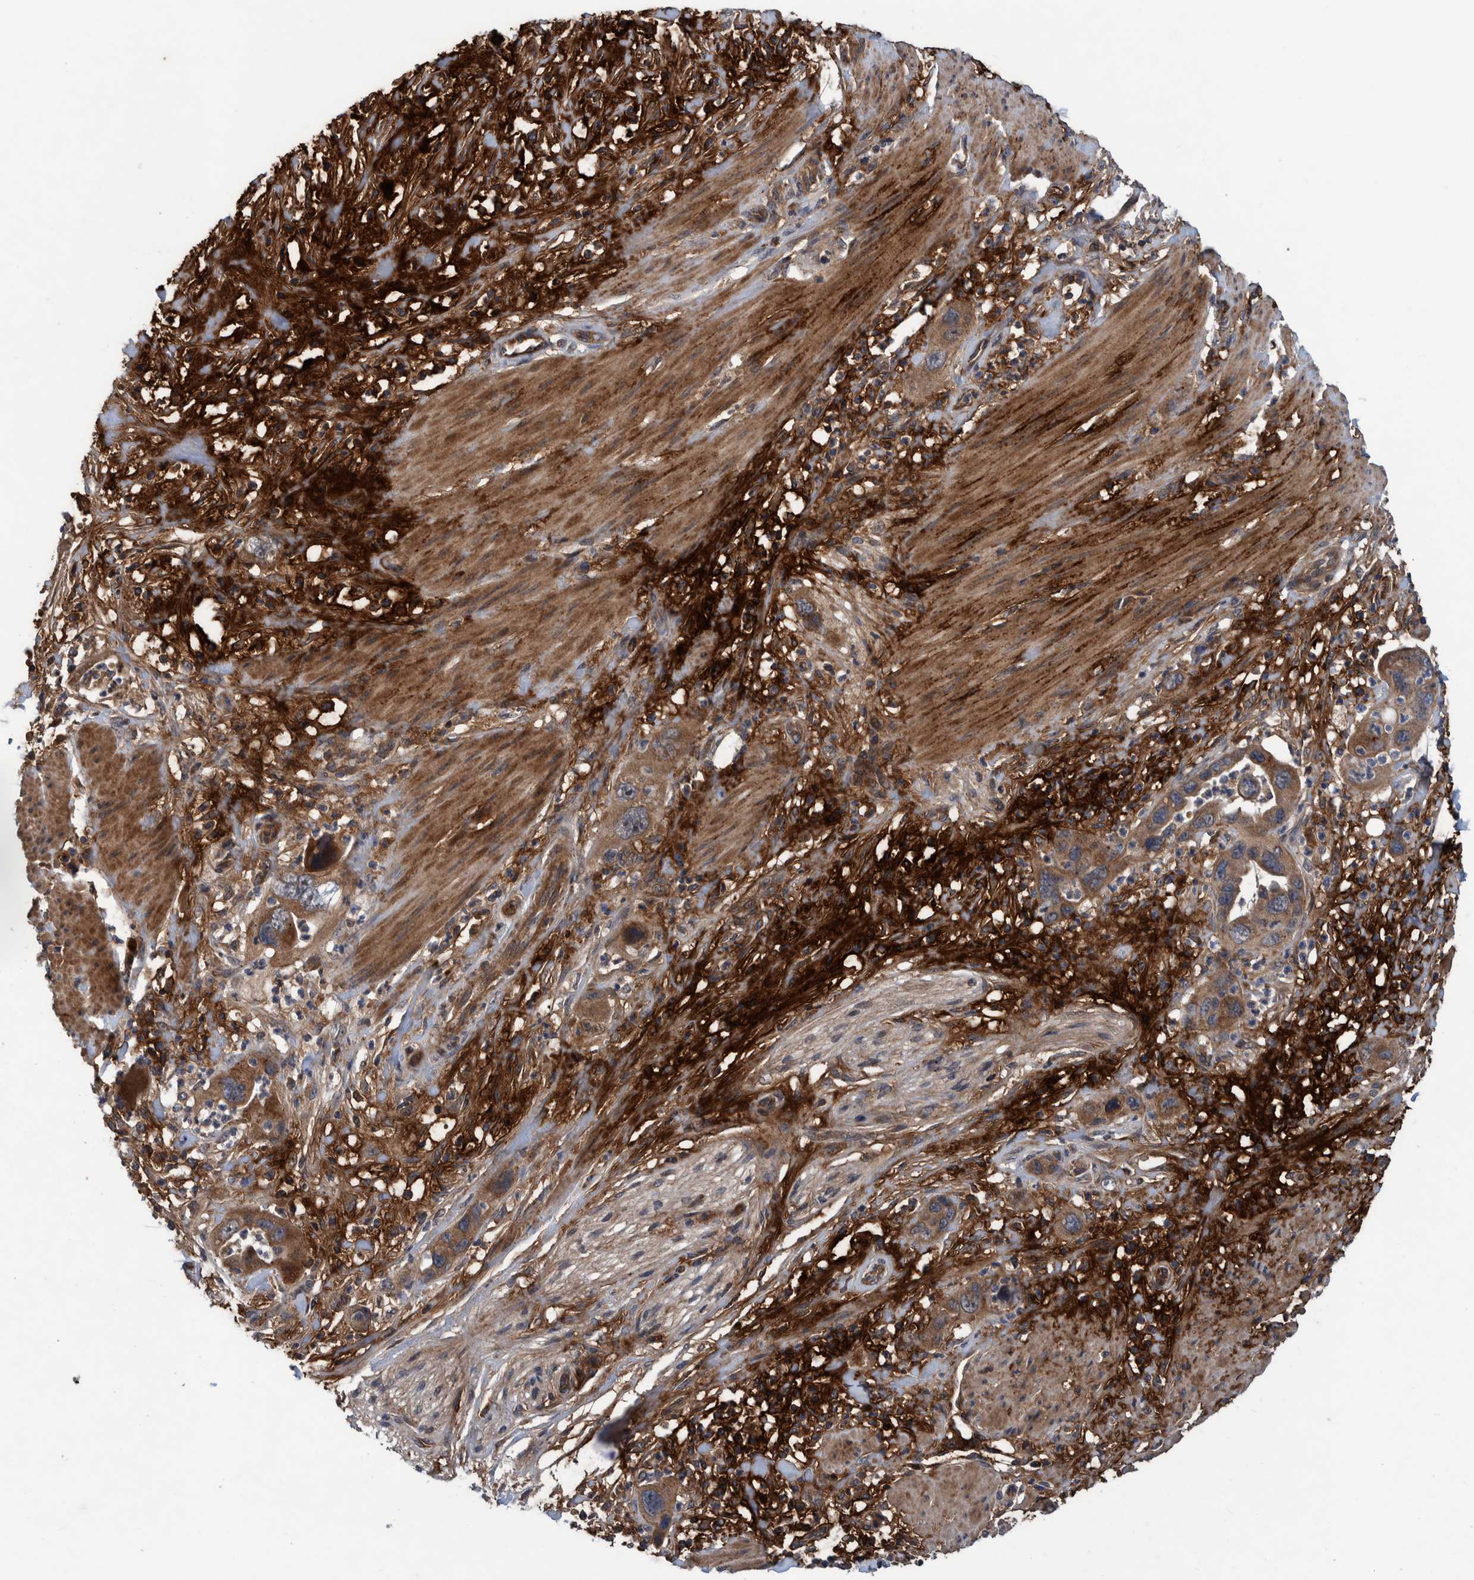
{"staining": {"intensity": "moderate", "quantity": ">75%", "location": "cytoplasmic/membranous"}, "tissue": "pancreatic cancer", "cell_type": "Tumor cells", "image_type": "cancer", "snomed": [{"axis": "morphology", "description": "Adenocarcinoma, NOS"}, {"axis": "topography", "description": "Pancreas"}], "caption": "IHC photomicrograph of neoplastic tissue: pancreatic cancer stained using immunohistochemistry exhibits medium levels of moderate protein expression localized specifically in the cytoplasmic/membranous of tumor cells, appearing as a cytoplasmic/membranous brown color.", "gene": "ITIH3", "patient": {"sex": "female", "age": 71}}